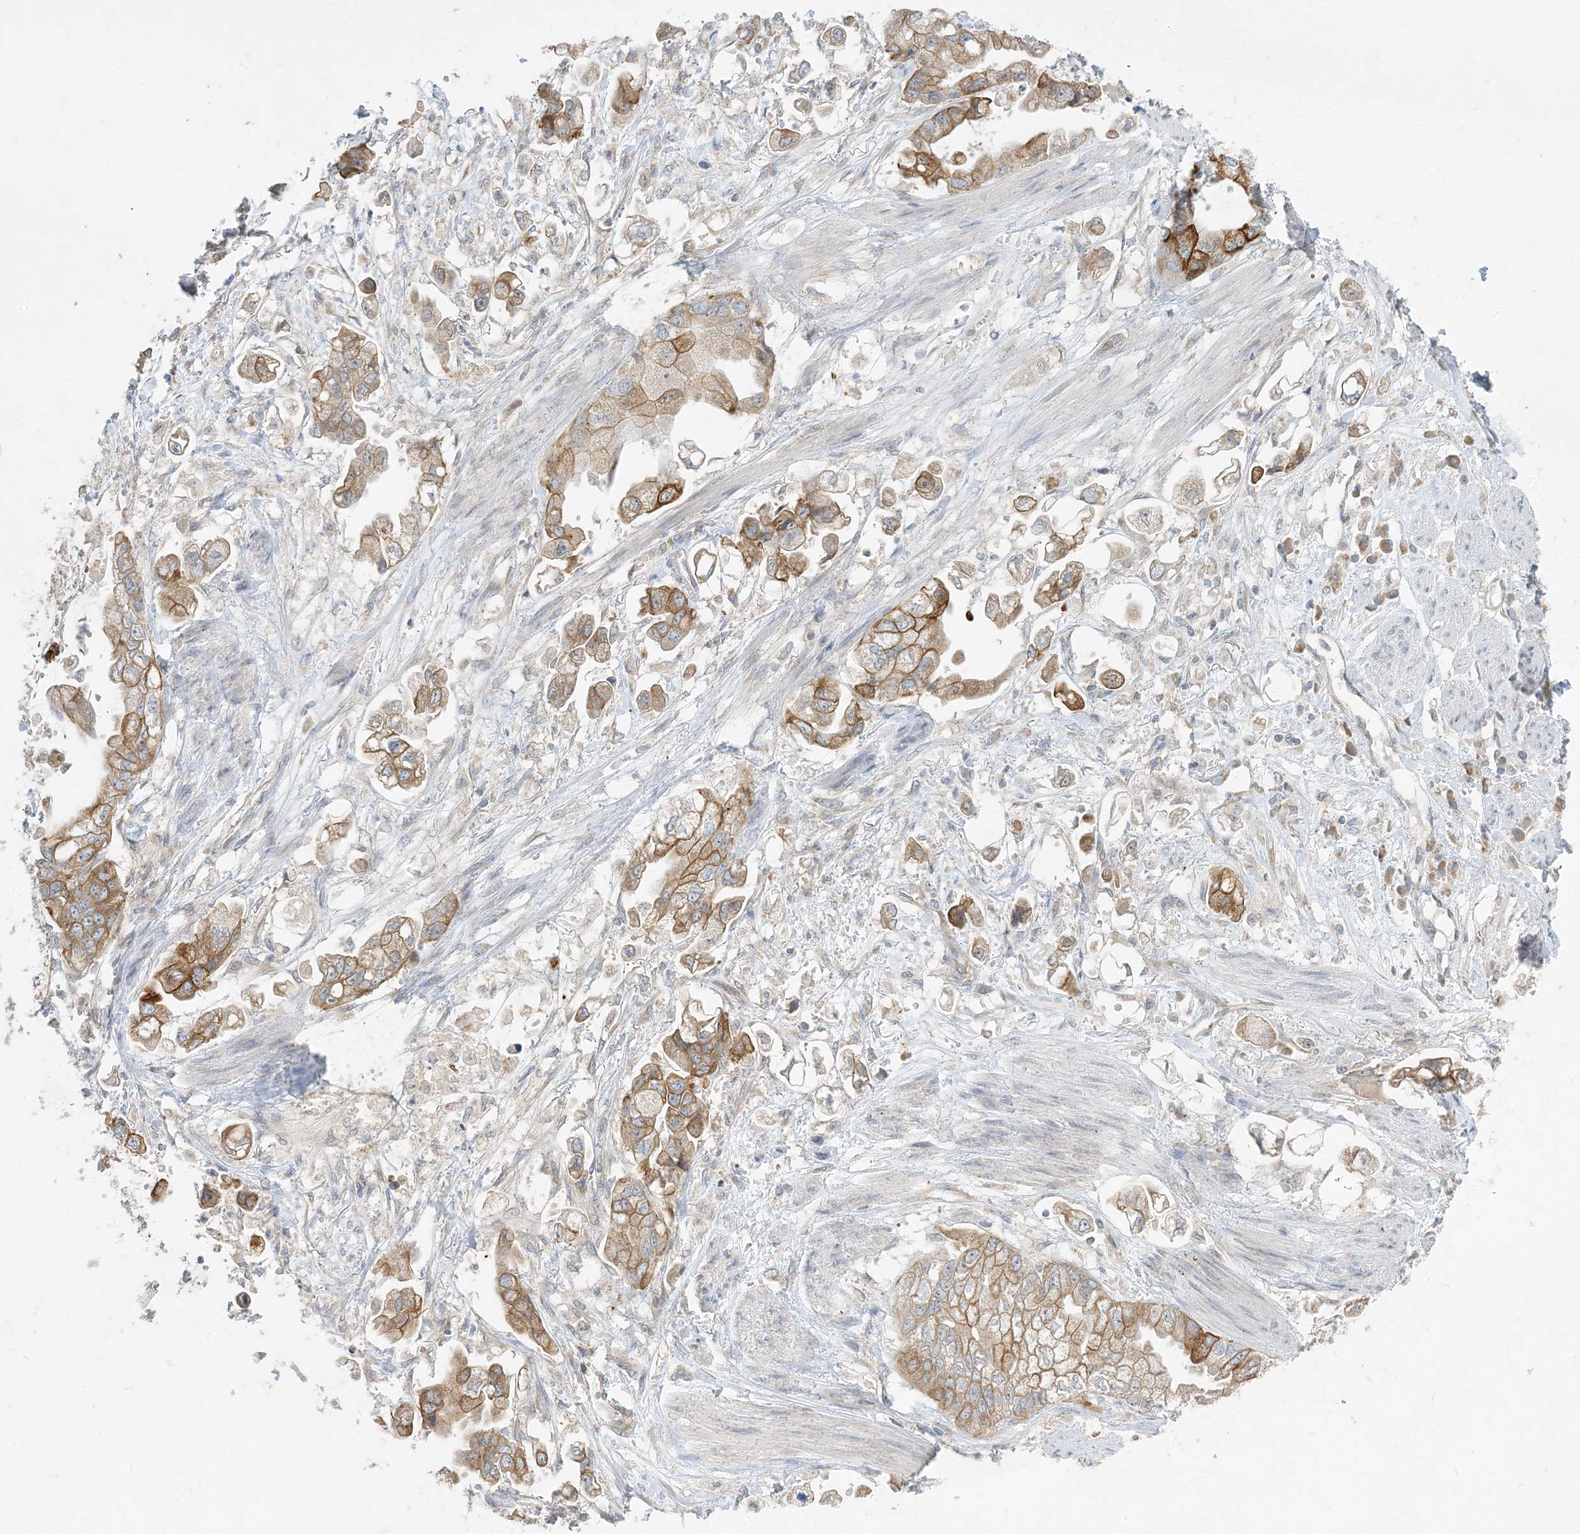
{"staining": {"intensity": "moderate", "quantity": ">75%", "location": "cytoplasmic/membranous"}, "tissue": "stomach cancer", "cell_type": "Tumor cells", "image_type": "cancer", "snomed": [{"axis": "morphology", "description": "Adenocarcinoma, NOS"}, {"axis": "topography", "description": "Stomach"}], "caption": "Immunohistochemical staining of stomach cancer displays medium levels of moderate cytoplasmic/membranous positivity in approximately >75% of tumor cells. The protein of interest is shown in brown color, while the nuclei are stained blue.", "gene": "RPP40", "patient": {"sex": "male", "age": 62}}